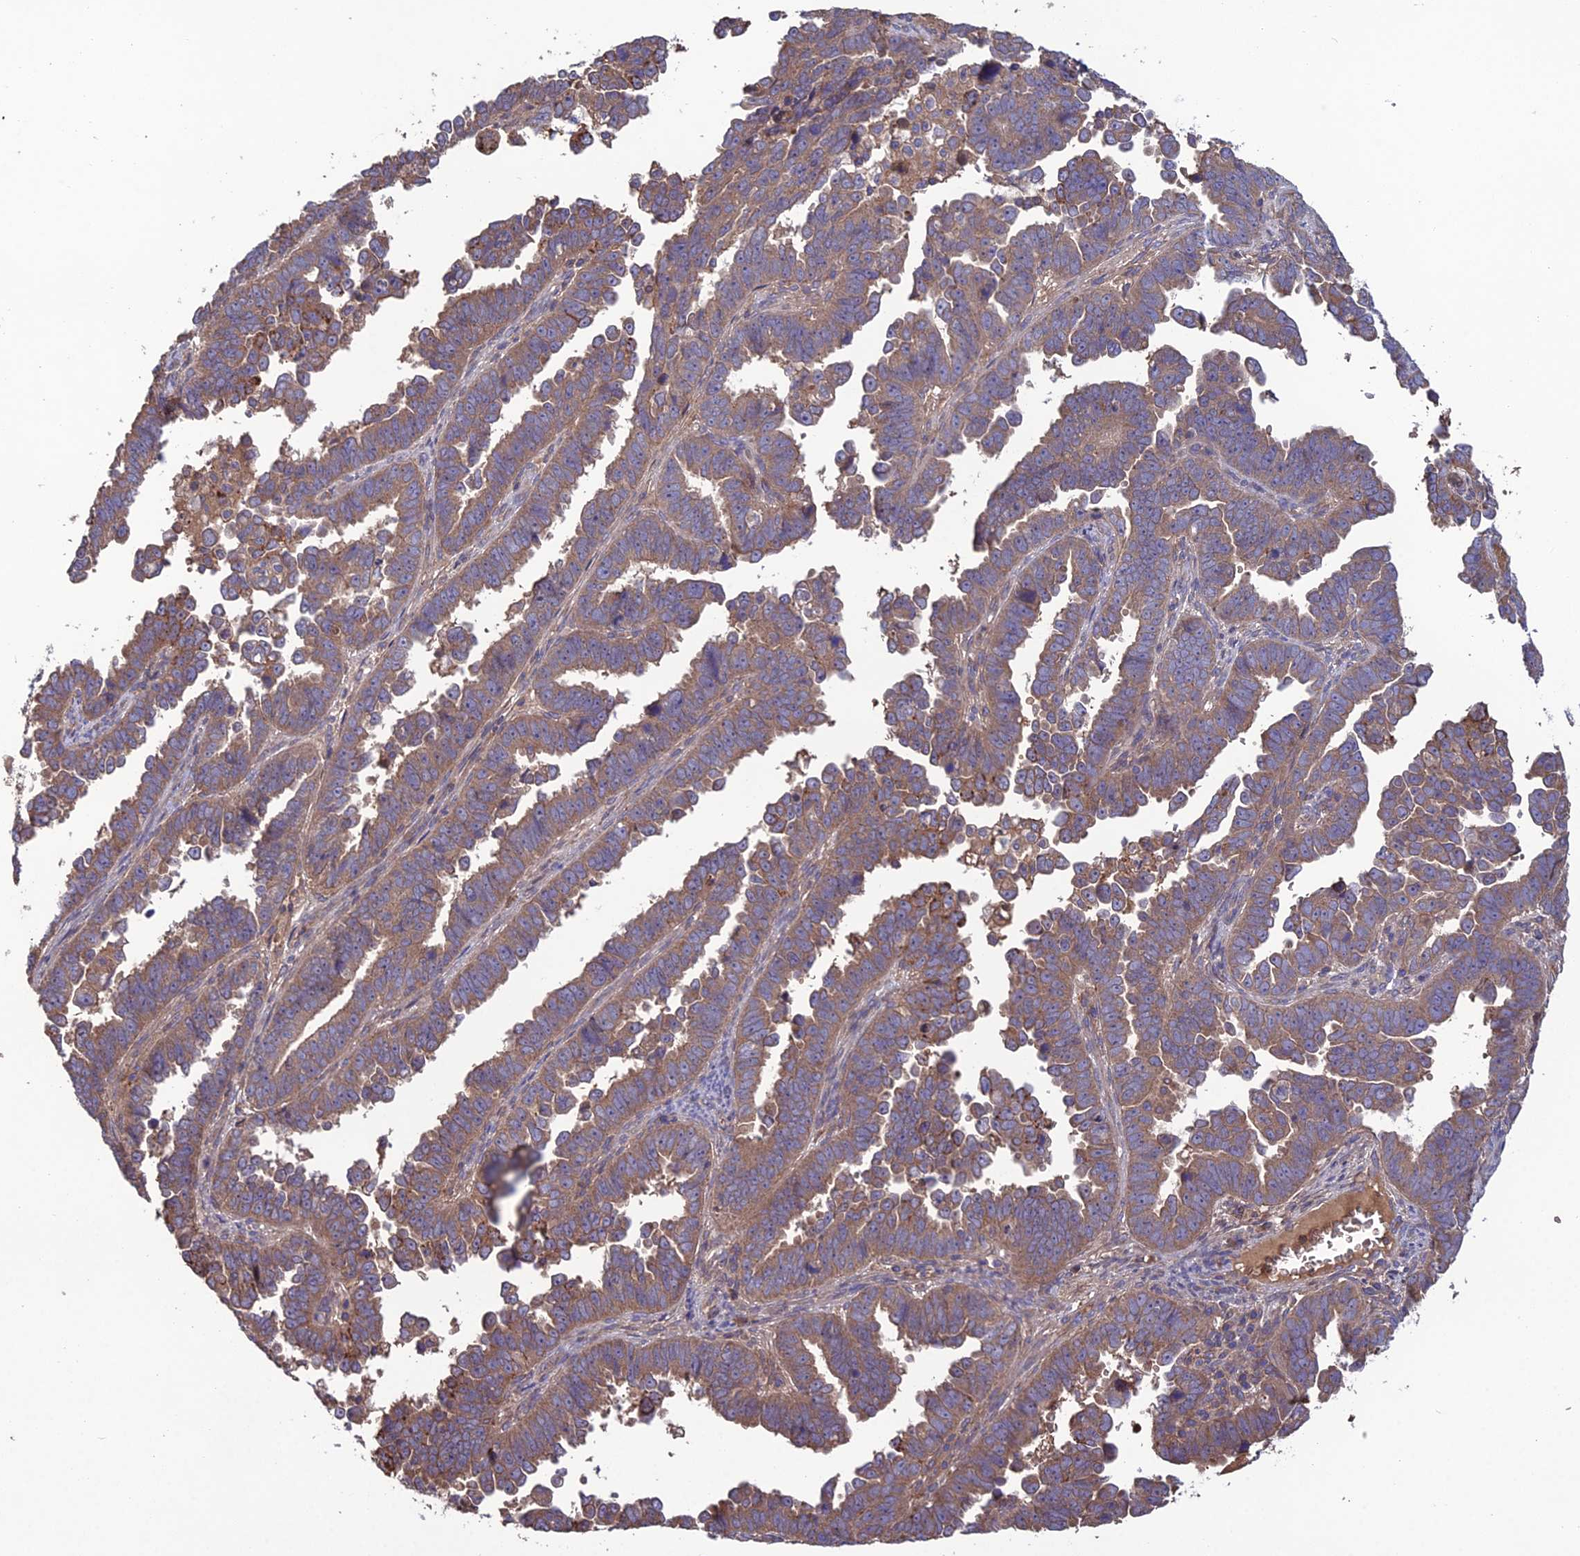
{"staining": {"intensity": "moderate", "quantity": "25%-75%", "location": "cytoplasmic/membranous"}, "tissue": "endometrial cancer", "cell_type": "Tumor cells", "image_type": "cancer", "snomed": [{"axis": "morphology", "description": "Adenocarcinoma, NOS"}, {"axis": "topography", "description": "Endometrium"}], "caption": "Endometrial cancer stained with a protein marker reveals moderate staining in tumor cells.", "gene": "GALR2", "patient": {"sex": "female", "age": 75}}